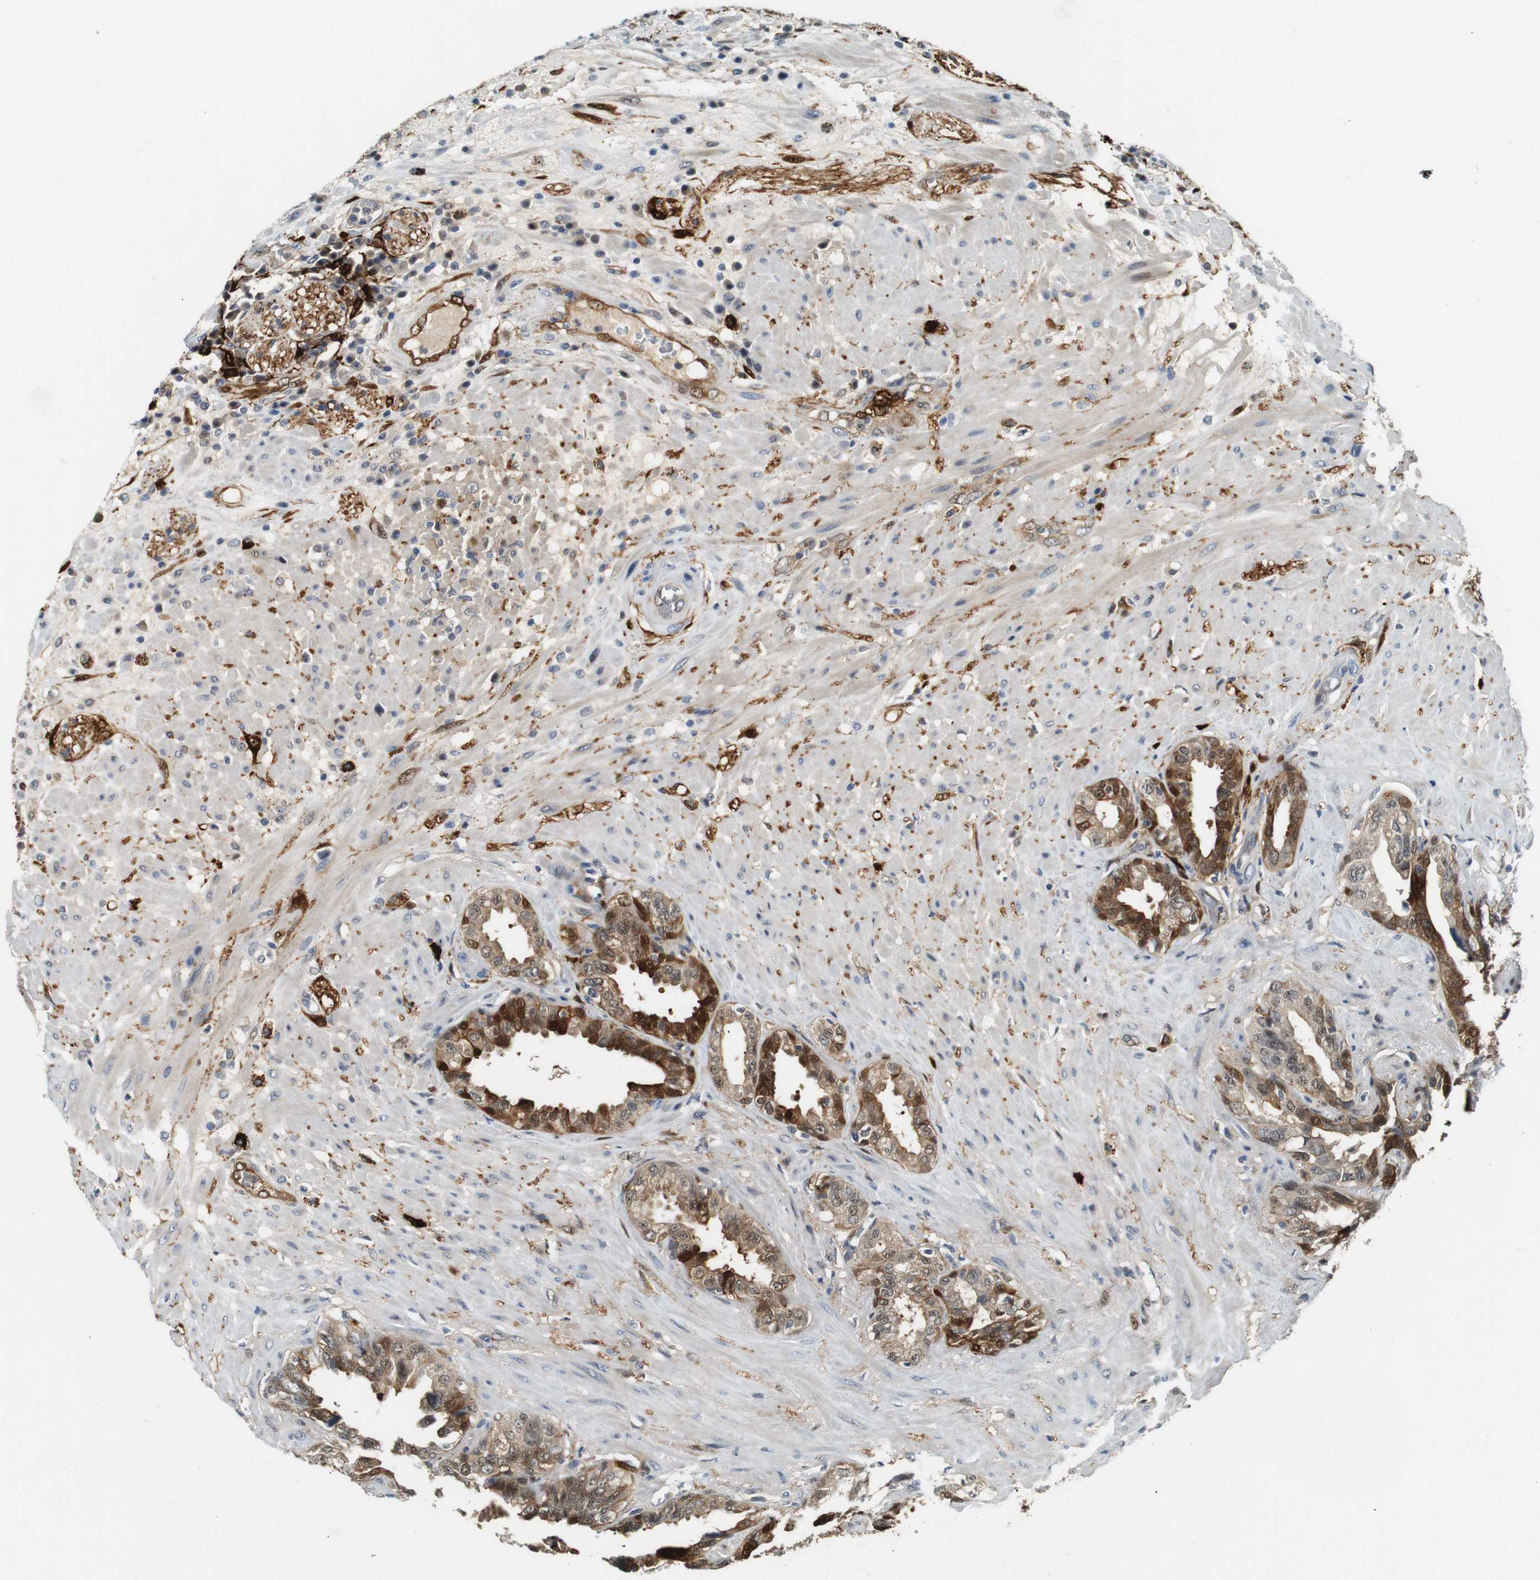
{"staining": {"intensity": "moderate", "quantity": "25%-75%", "location": "cytoplasmic/membranous,nuclear"}, "tissue": "seminal vesicle", "cell_type": "Glandular cells", "image_type": "normal", "snomed": [{"axis": "morphology", "description": "Normal tissue, NOS"}, {"axis": "topography", "description": "Seminal veicle"}], "caption": "Seminal vesicle stained with DAB (3,3'-diaminobenzidine) IHC shows medium levels of moderate cytoplasmic/membranous,nuclear staining in about 25%-75% of glandular cells.", "gene": "LXN", "patient": {"sex": "male", "age": 61}}